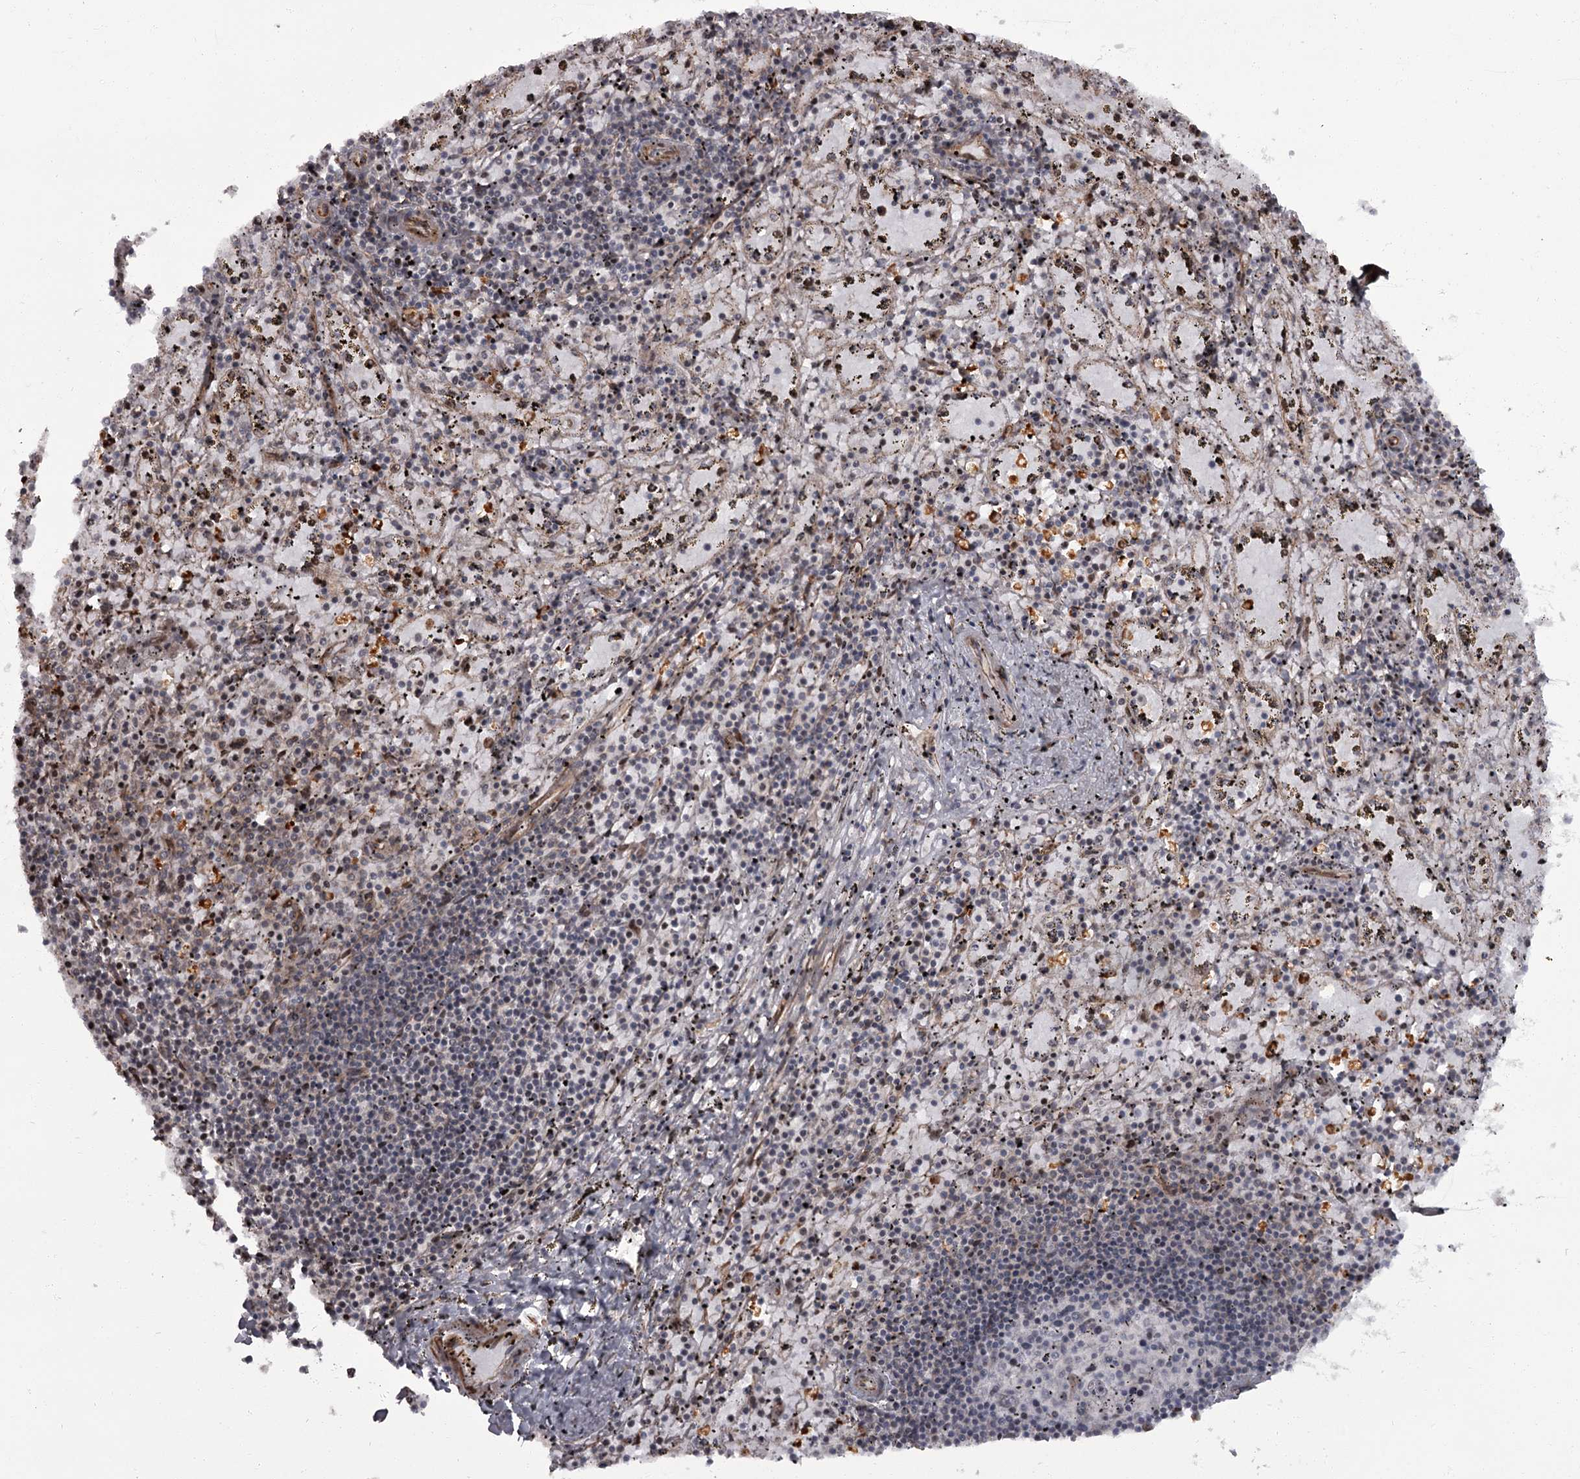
{"staining": {"intensity": "moderate", "quantity": "<25%", "location": "cytoplasmic/membranous,nuclear"}, "tissue": "spleen", "cell_type": "Cells in red pulp", "image_type": "normal", "snomed": [{"axis": "morphology", "description": "Normal tissue, NOS"}, {"axis": "topography", "description": "Spleen"}], "caption": "Moderate cytoplasmic/membranous,nuclear protein staining is appreciated in approximately <25% of cells in red pulp in spleen.", "gene": "THAP9", "patient": {"sex": "male", "age": 11}}